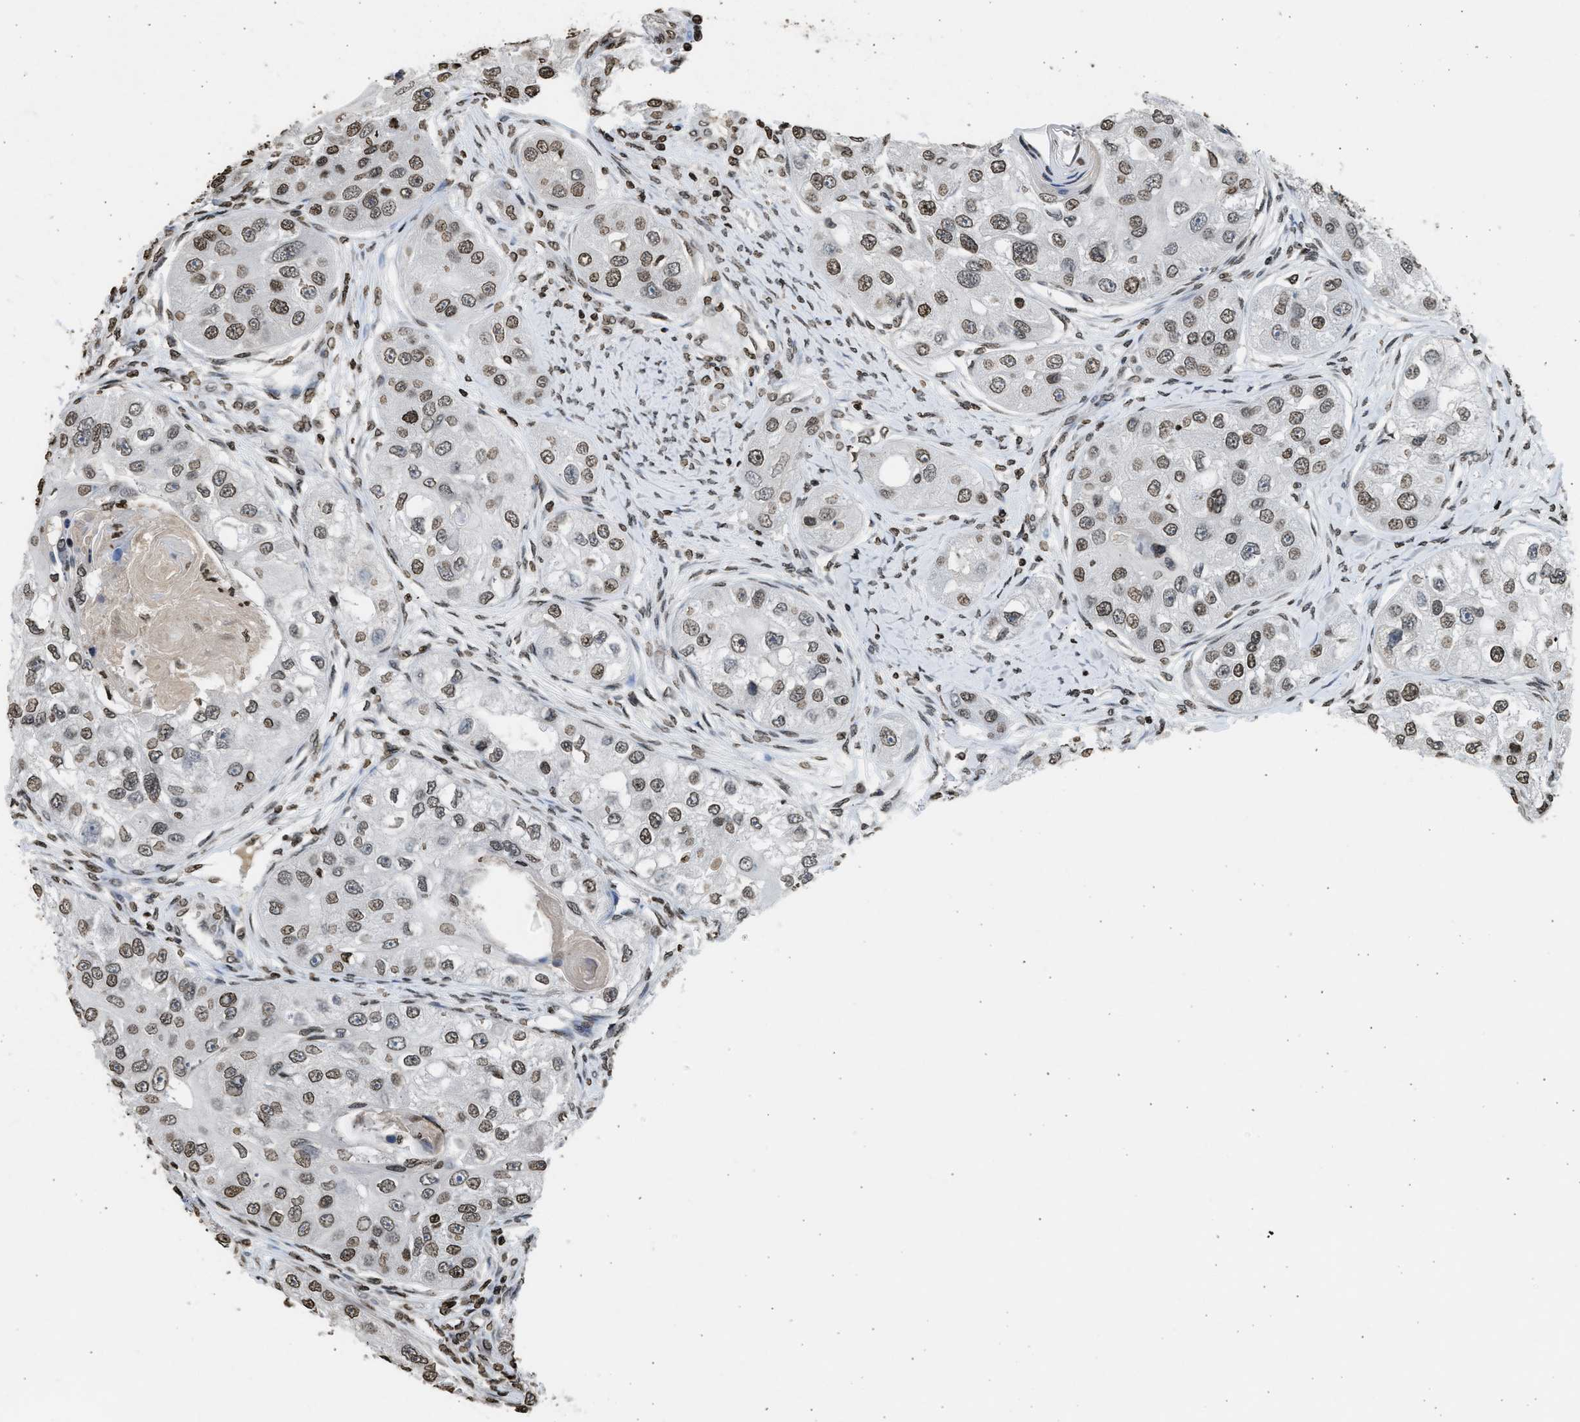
{"staining": {"intensity": "moderate", "quantity": ">75%", "location": "nuclear"}, "tissue": "head and neck cancer", "cell_type": "Tumor cells", "image_type": "cancer", "snomed": [{"axis": "morphology", "description": "Normal tissue, NOS"}, {"axis": "morphology", "description": "Squamous cell carcinoma, NOS"}, {"axis": "topography", "description": "Skeletal muscle"}, {"axis": "topography", "description": "Head-Neck"}], "caption": "High-magnification brightfield microscopy of squamous cell carcinoma (head and neck) stained with DAB (3,3'-diaminobenzidine) (brown) and counterstained with hematoxylin (blue). tumor cells exhibit moderate nuclear expression is seen in approximately>75% of cells. The staining was performed using DAB to visualize the protein expression in brown, while the nuclei were stained in blue with hematoxylin (Magnification: 20x).", "gene": "RRAGC", "patient": {"sex": "male", "age": 51}}